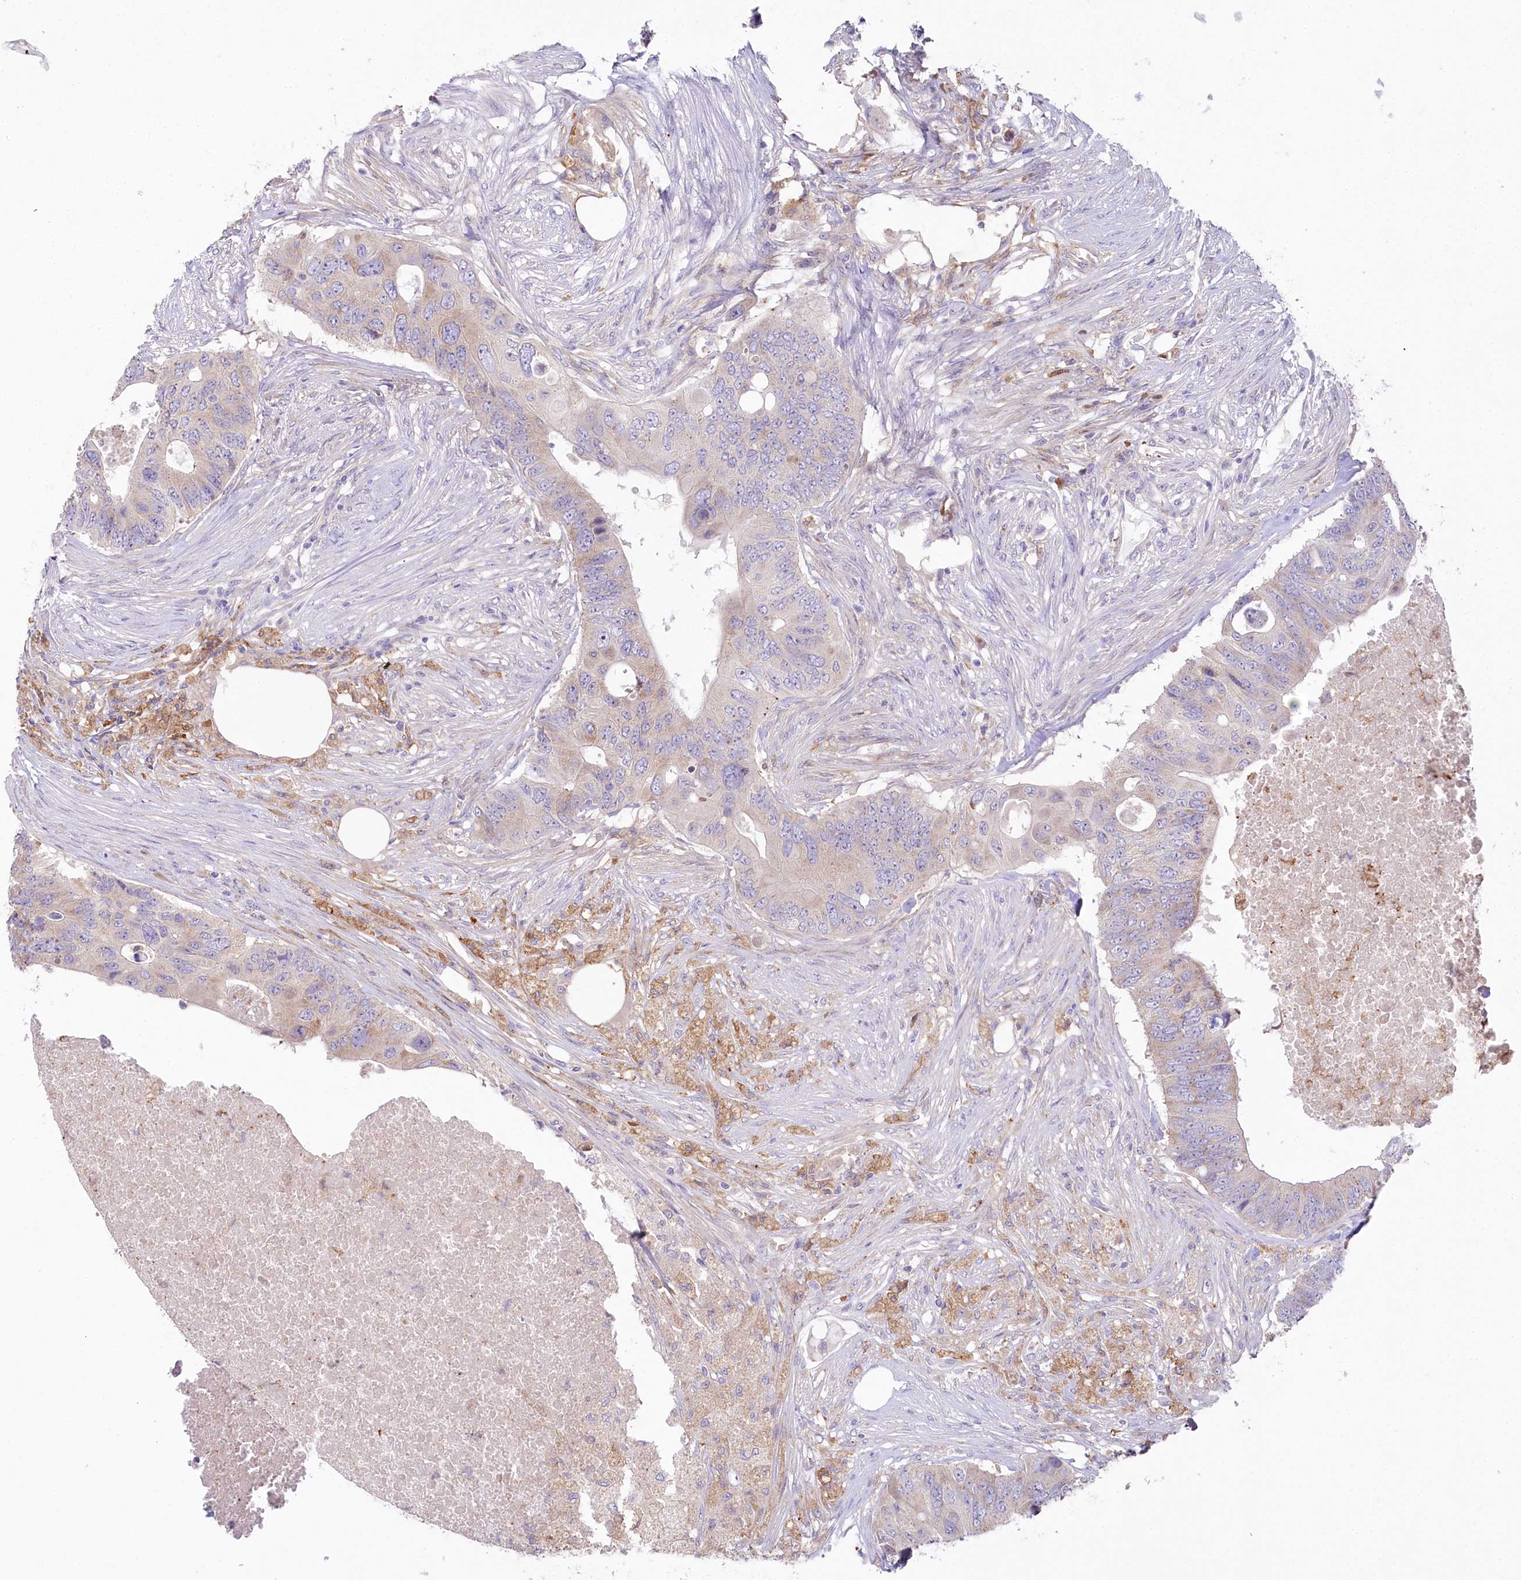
{"staining": {"intensity": "weak", "quantity": "25%-75%", "location": "cytoplasmic/membranous"}, "tissue": "colorectal cancer", "cell_type": "Tumor cells", "image_type": "cancer", "snomed": [{"axis": "morphology", "description": "Adenocarcinoma, NOS"}, {"axis": "topography", "description": "Colon"}], "caption": "Colorectal adenocarcinoma stained for a protein (brown) displays weak cytoplasmic/membranous positive expression in about 25%-75% of tumor cells.", "gene": "MYOZ1", "patient": {"sex": "male", "age": 71}}